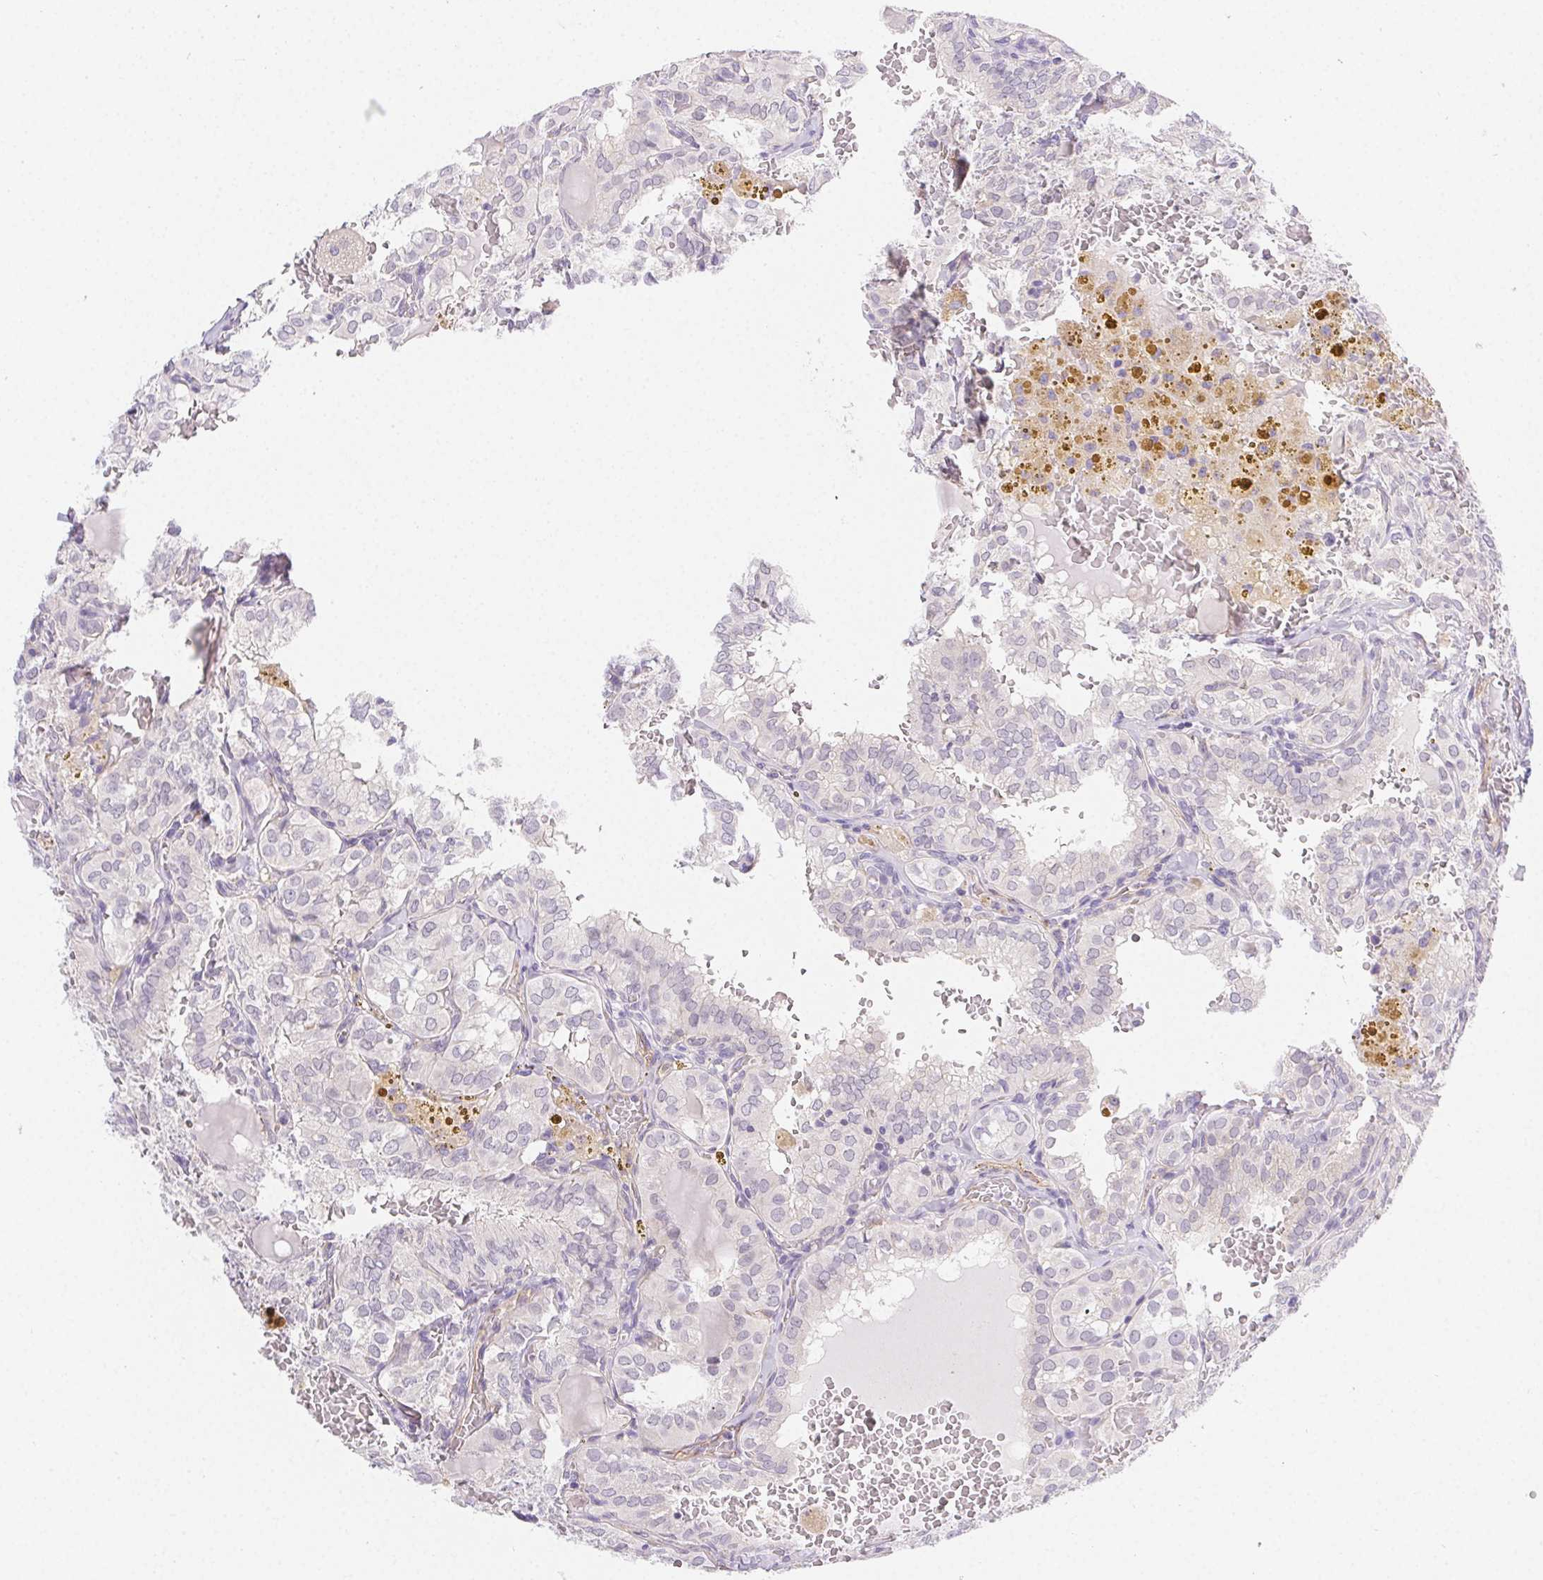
{"staining": {"intensity": "negative", "quantity": "none", "location": "none"}, "tissue": "thyroid cancer", "cell_type": "Tumor cells", "image_type": "cancer", "snomed": [{"axis": "morphology", "description": "Papillary adenocarcinoma, NOS"}, {"axis": "topography", "description": "Thyroid gland"}], "caption": "IHC image of human thyroid papillary adenocarcinoma stained for a protein (brown), which shows no positivity in tumor cells.", "gene": "CSN1S1", "patient": {"sex": "male", "age": 20}}